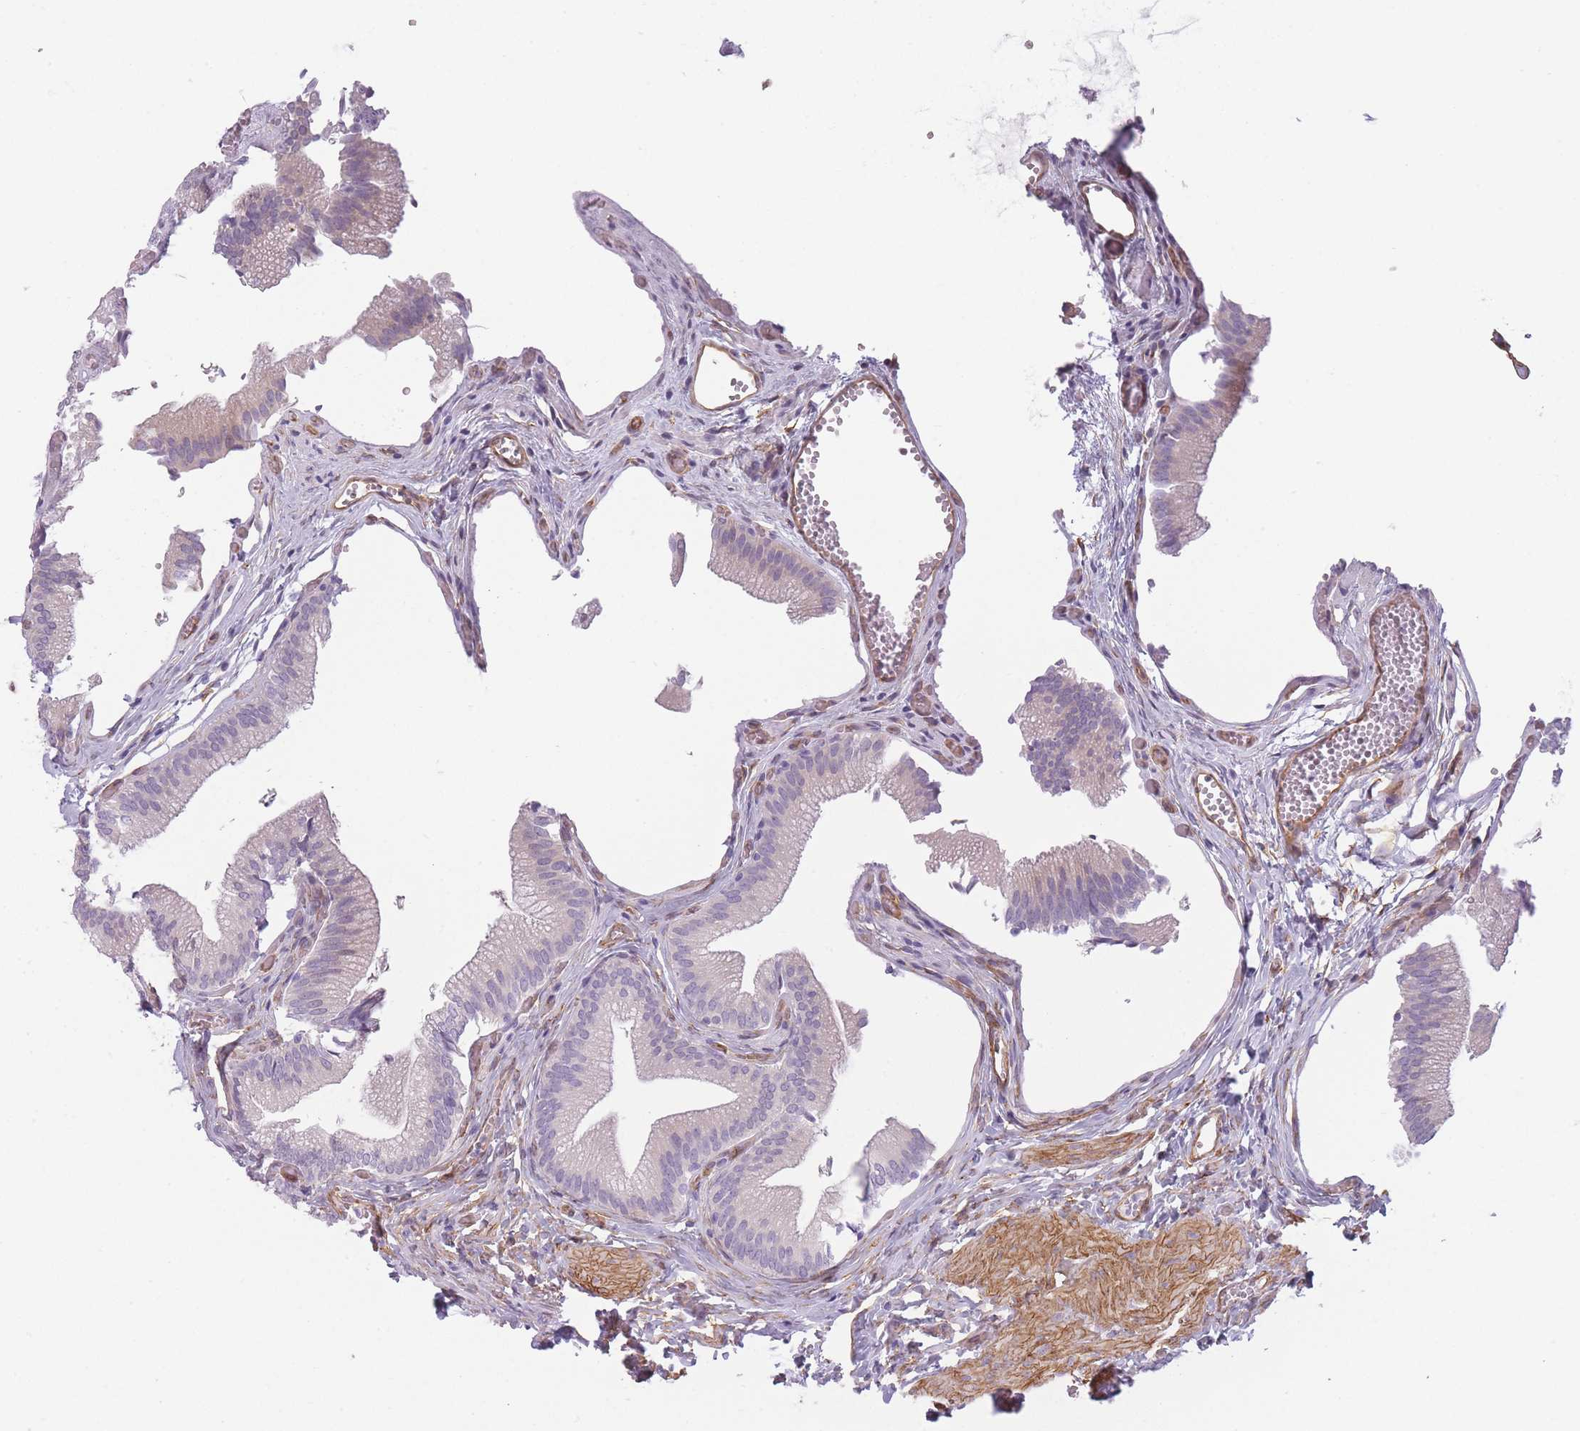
{"staining": {"intensity": "negative", "quantity": "none", "location": "none"}, "tissue": "gallbladder", "cell_type": "Glandular cells", "image_type": "normal", "snomed": [{"axis": "morphology", "description": "Normal tissue, NOS"}, {"axis": "topography", "description": "Gallbladder"}, {"axis": "topography", "description": "Peripheral nerve tissue"}], "caption": "A histopathology image of human gallbladder is negative for staining in glandular cells. (IHC, brightfield microscopy, high magnification).", "gene": "OR6B2", "patient": {"sex": "male", "age": 17}}